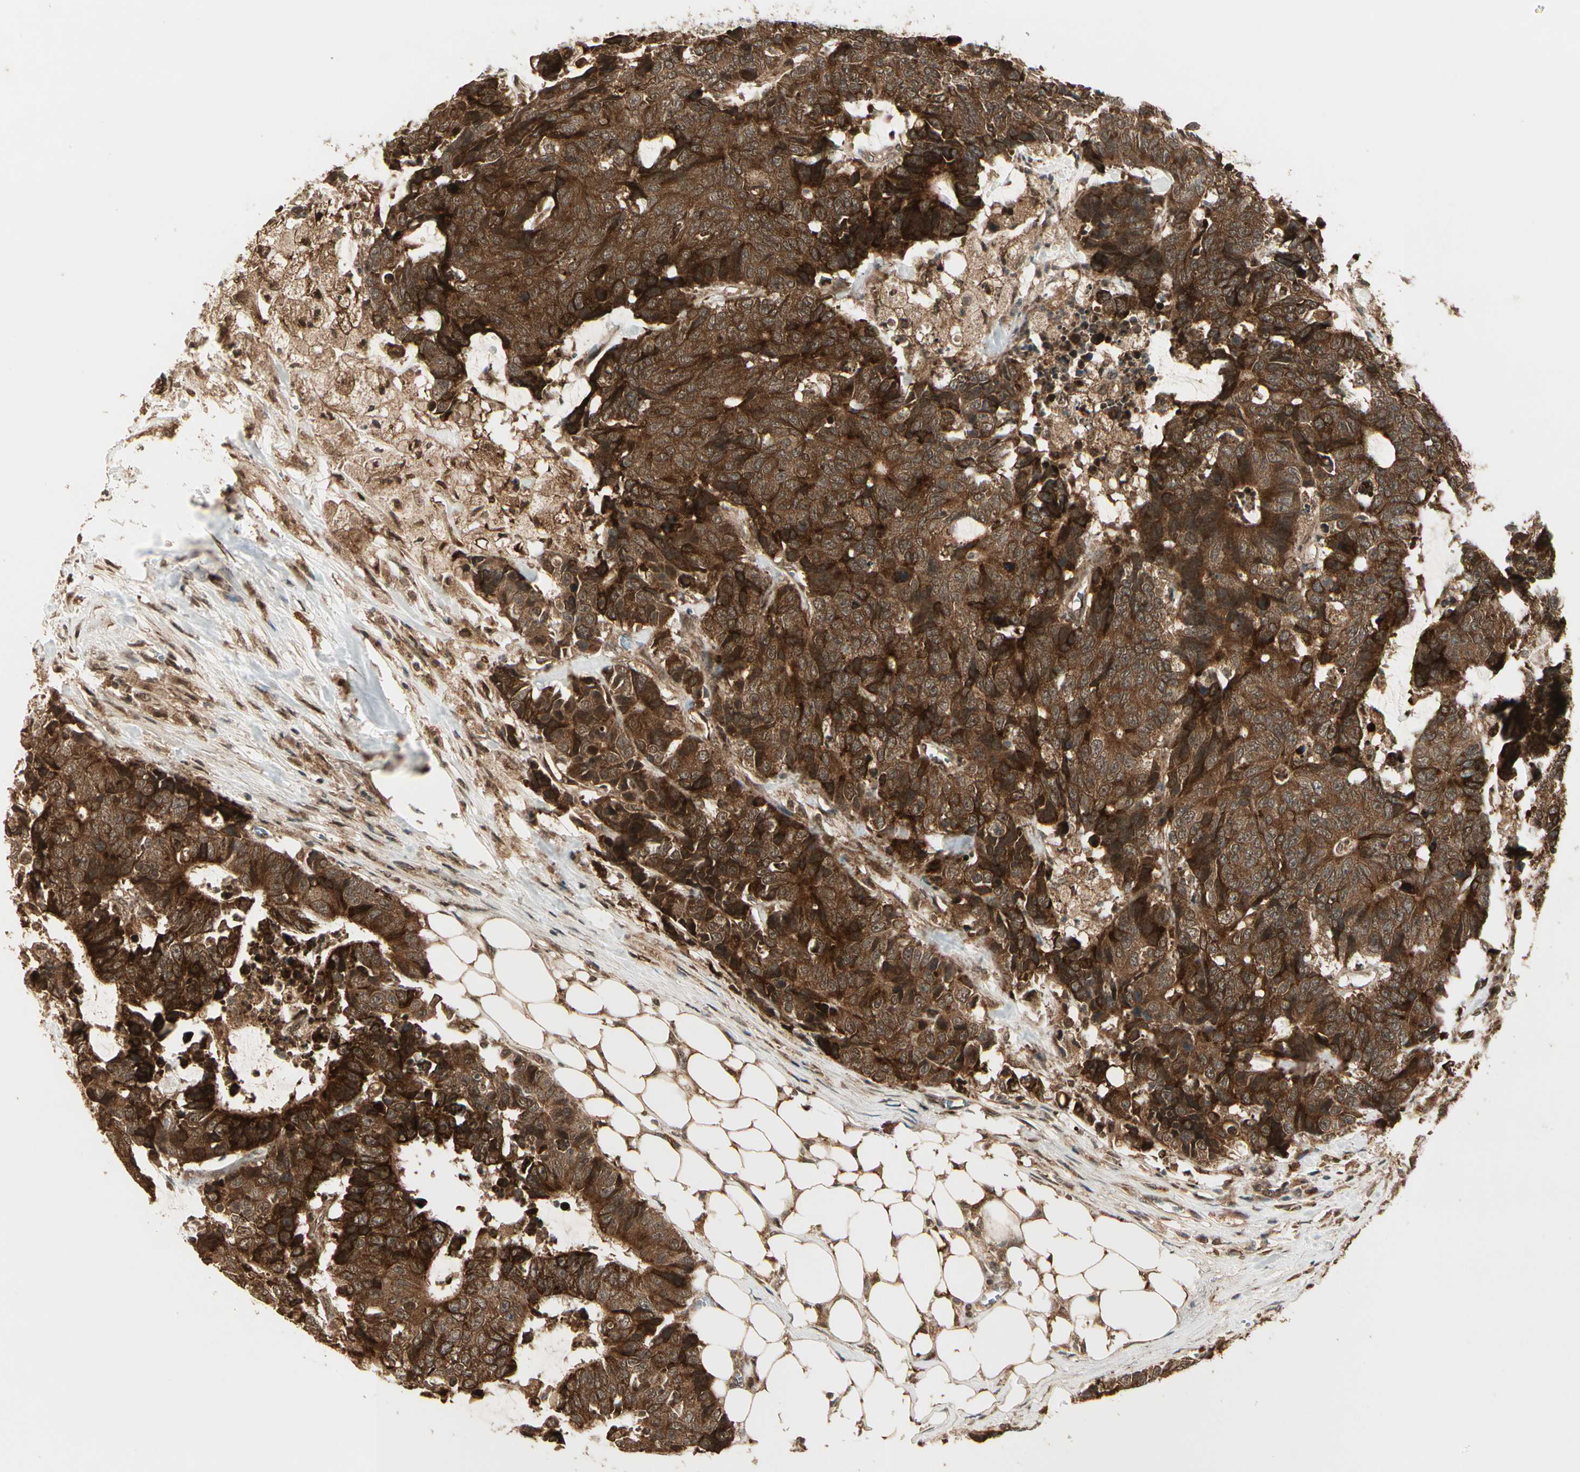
{"staining": {"intensity": "strong", "quantity": ">75%", "location": "cytoplasmic/membranous"}, "tissue": "colorectal cancer", "cell_type": "Tumor cells", "image_type": "cancer", "snomed": [{"axis": "morphology", "description": "Adenocarcinoma, NOS"}, {"axis": "topography", "description": "Colon"}], "caption": "Colorectal cancer was stained to show a protein in brown. There is high levels of strong cytoplasmic/membranous expression in approximately >75% of tumor cells.", "gene": "GLUL", "patient": {"sex": "female", "age": 86}}